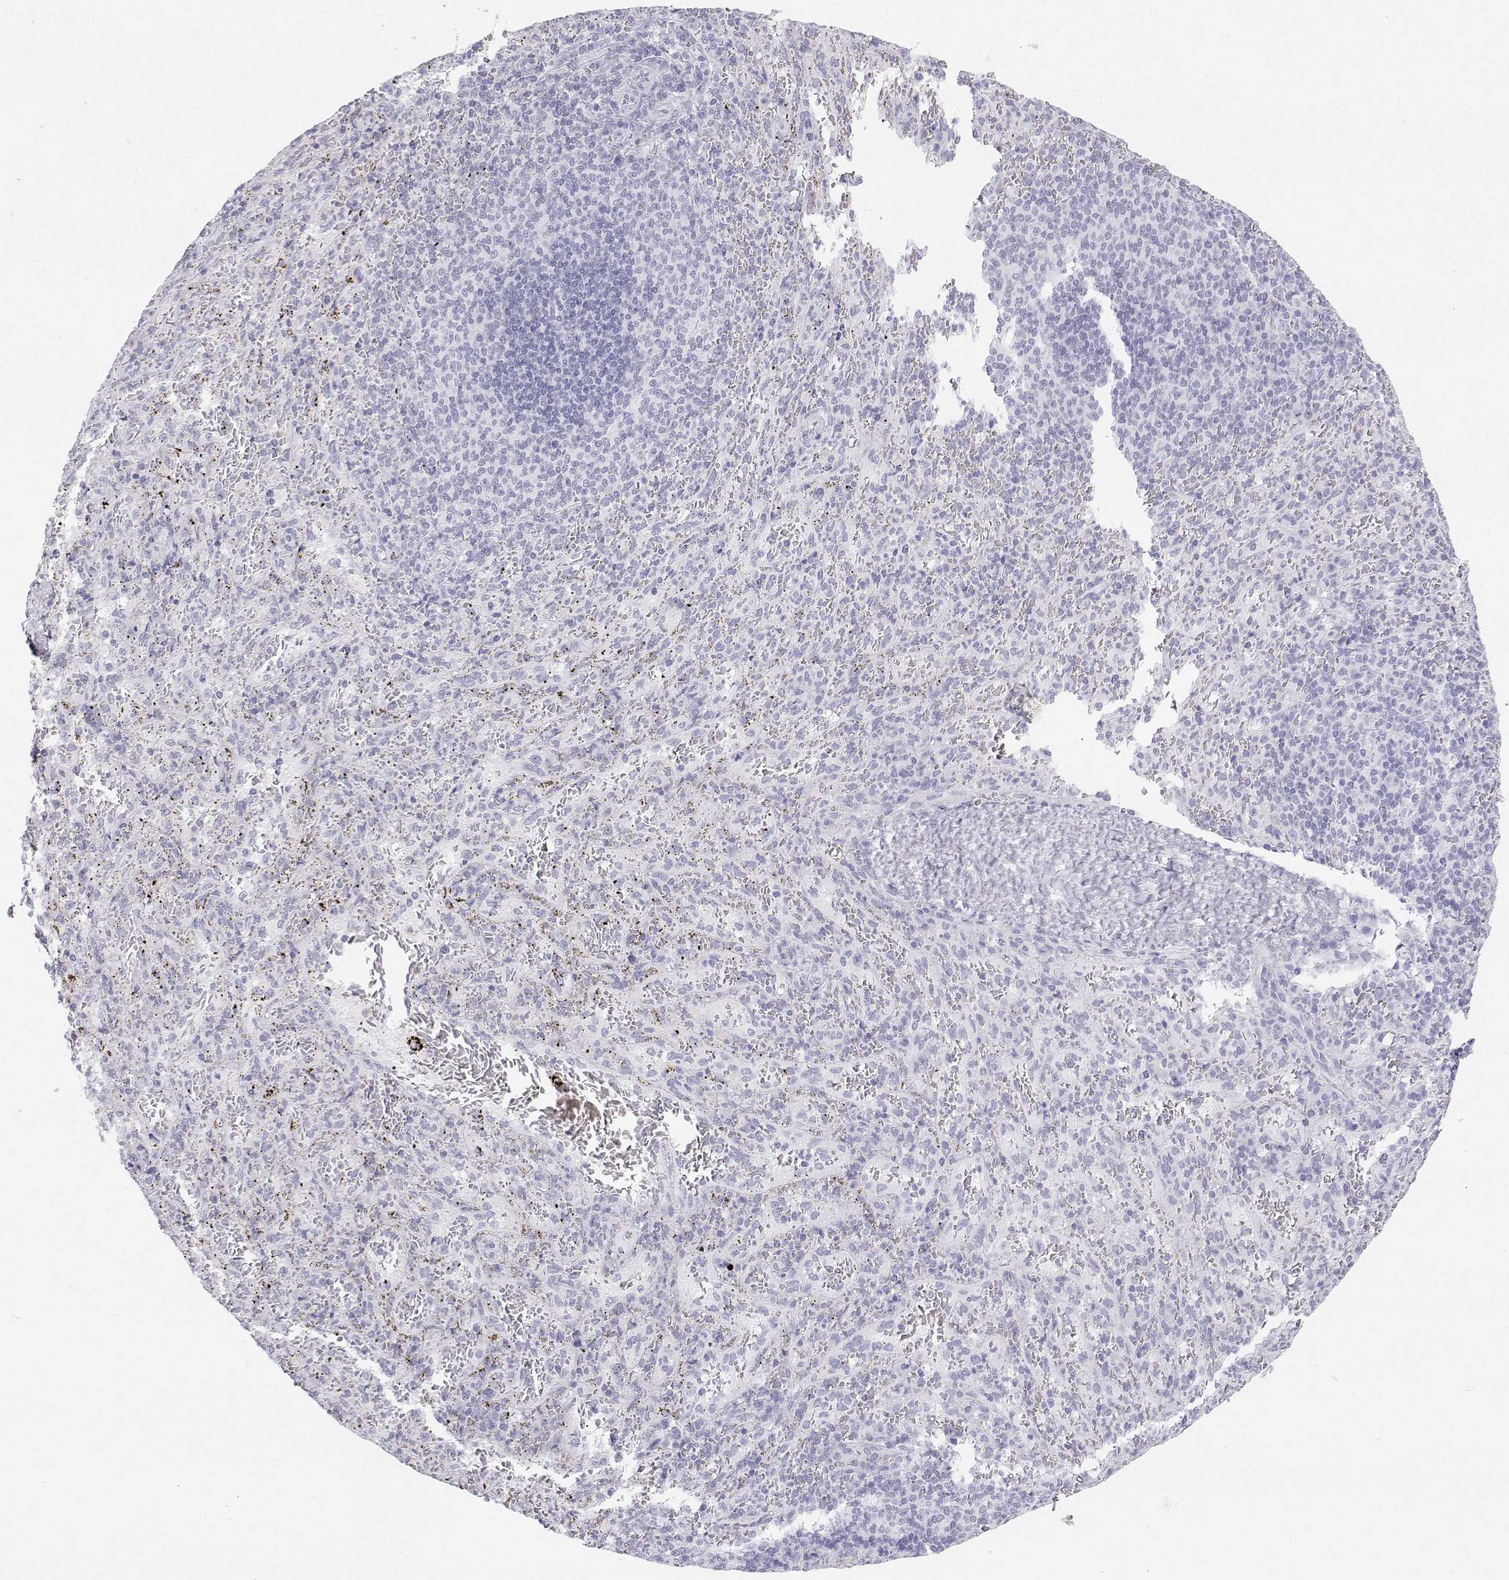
{"staining": {"intensity": "negative", "quantity": "none", "location": "none"}, "tissue": "spleen", "cell_type": "Cells in red pulp", "image_type": "normal", "snomed": [{"axis": "morphology", "description": "Normal tissue, NOS"}, {"axis": "topography", "description": "Spleen"}], "caption": "IHC photomicrograph of unremarkable spleen: spleen stained with DAB (3,3'-diaminobenzidine) displays no significant protein staining in cells in red pulp.", "gene": "TTN", "patient": {"sex": "male", "age": 57}}